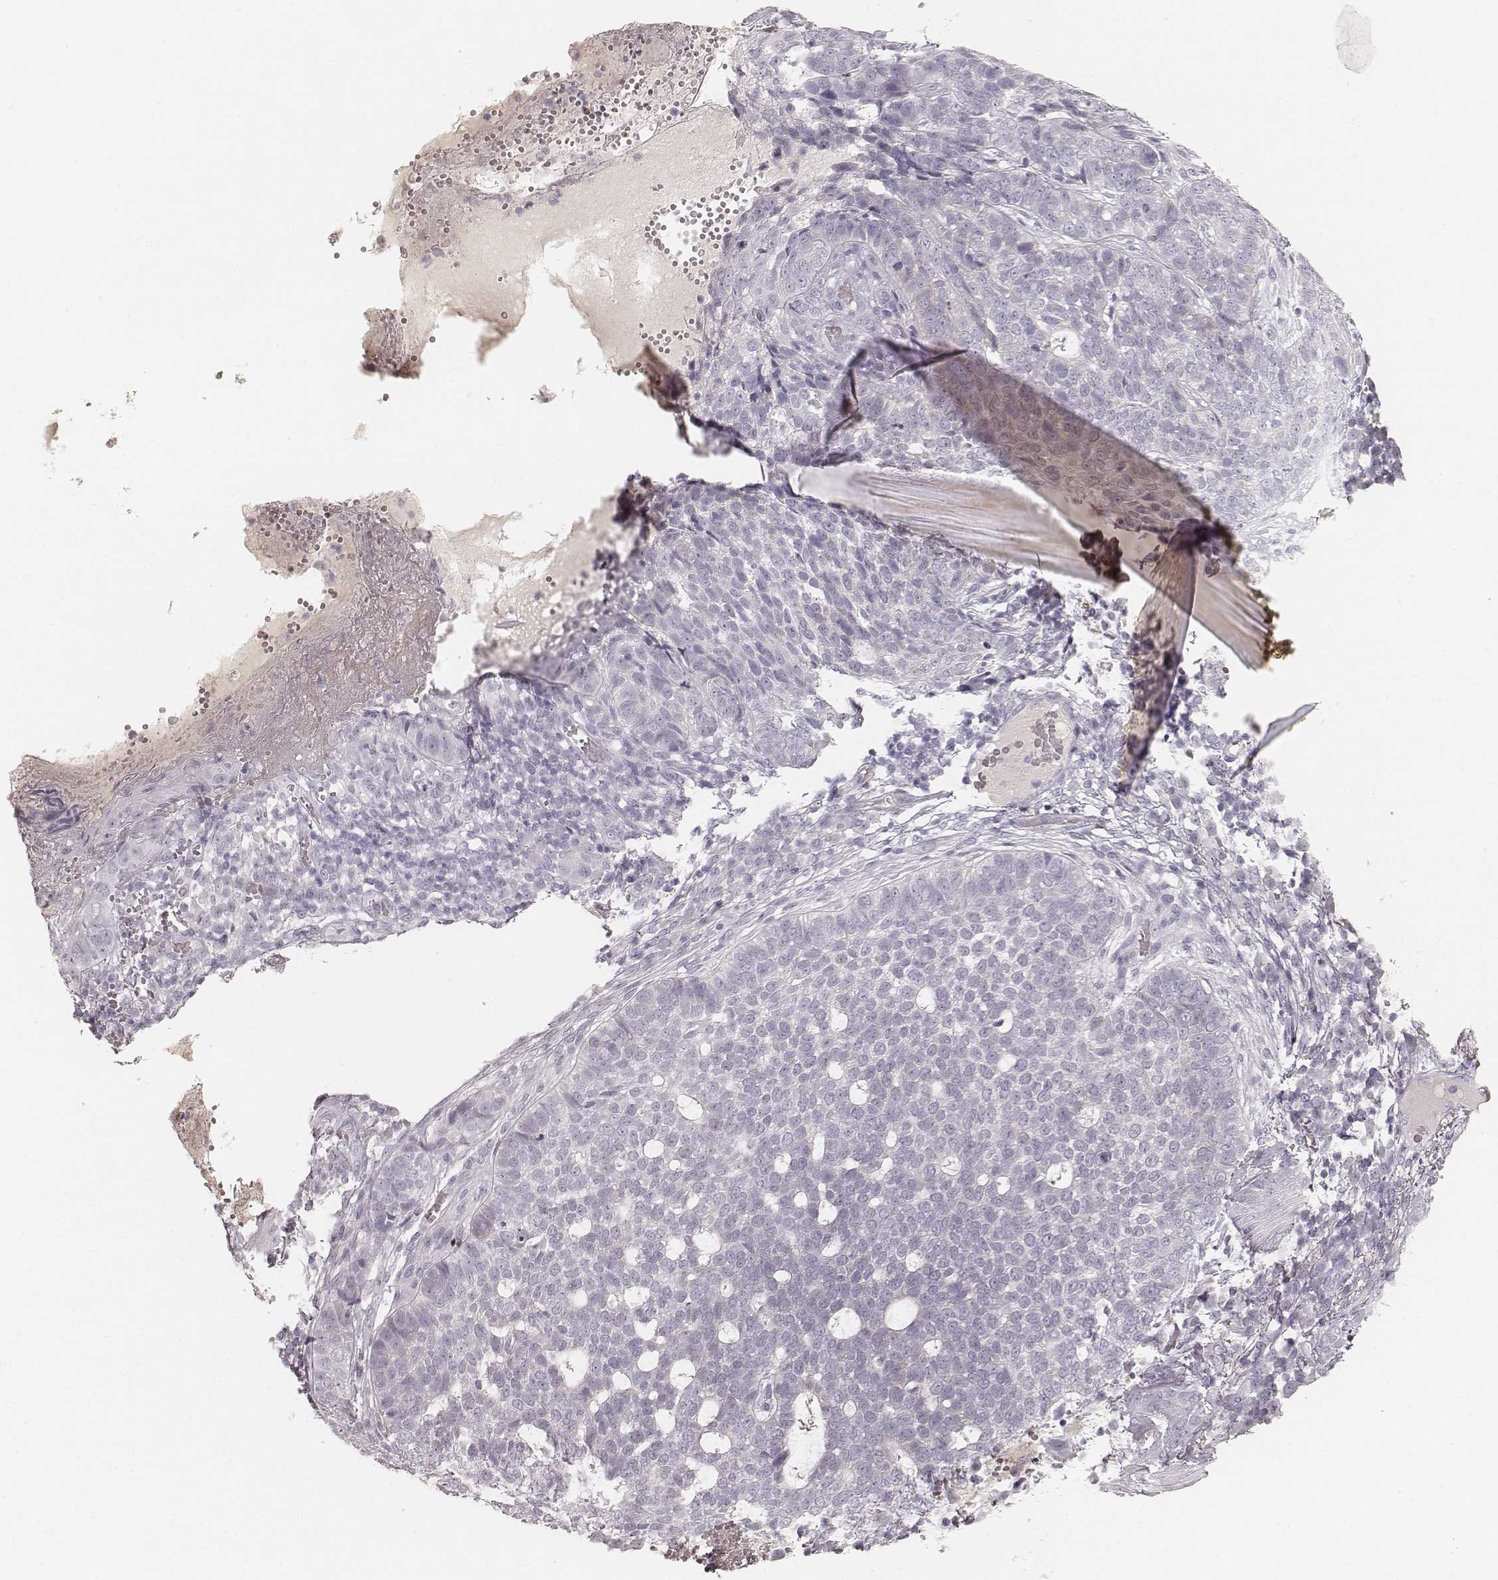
{"staining": {"intensity": "negative", "quantity": "none", "location": "none"}, "tissue": "skin cancer", "cell_type": "Tumor cells", "image_type": "cancer", "snomed": [{"axis": "morphology", "description": "Basal cell carcinoma"}, {"axis": "topography", "description": "Skin"}], "caption": "Skin cancer (basal cell carcinoma) was stained to show a protein in brown. There is no significant staining in tumor cells. (DAB immunohistochemistry (IHC) visualized using brightfield microscopy, high magnification).", "gene": "KRT31", "patient": {"sex": "female", "age": 69}}